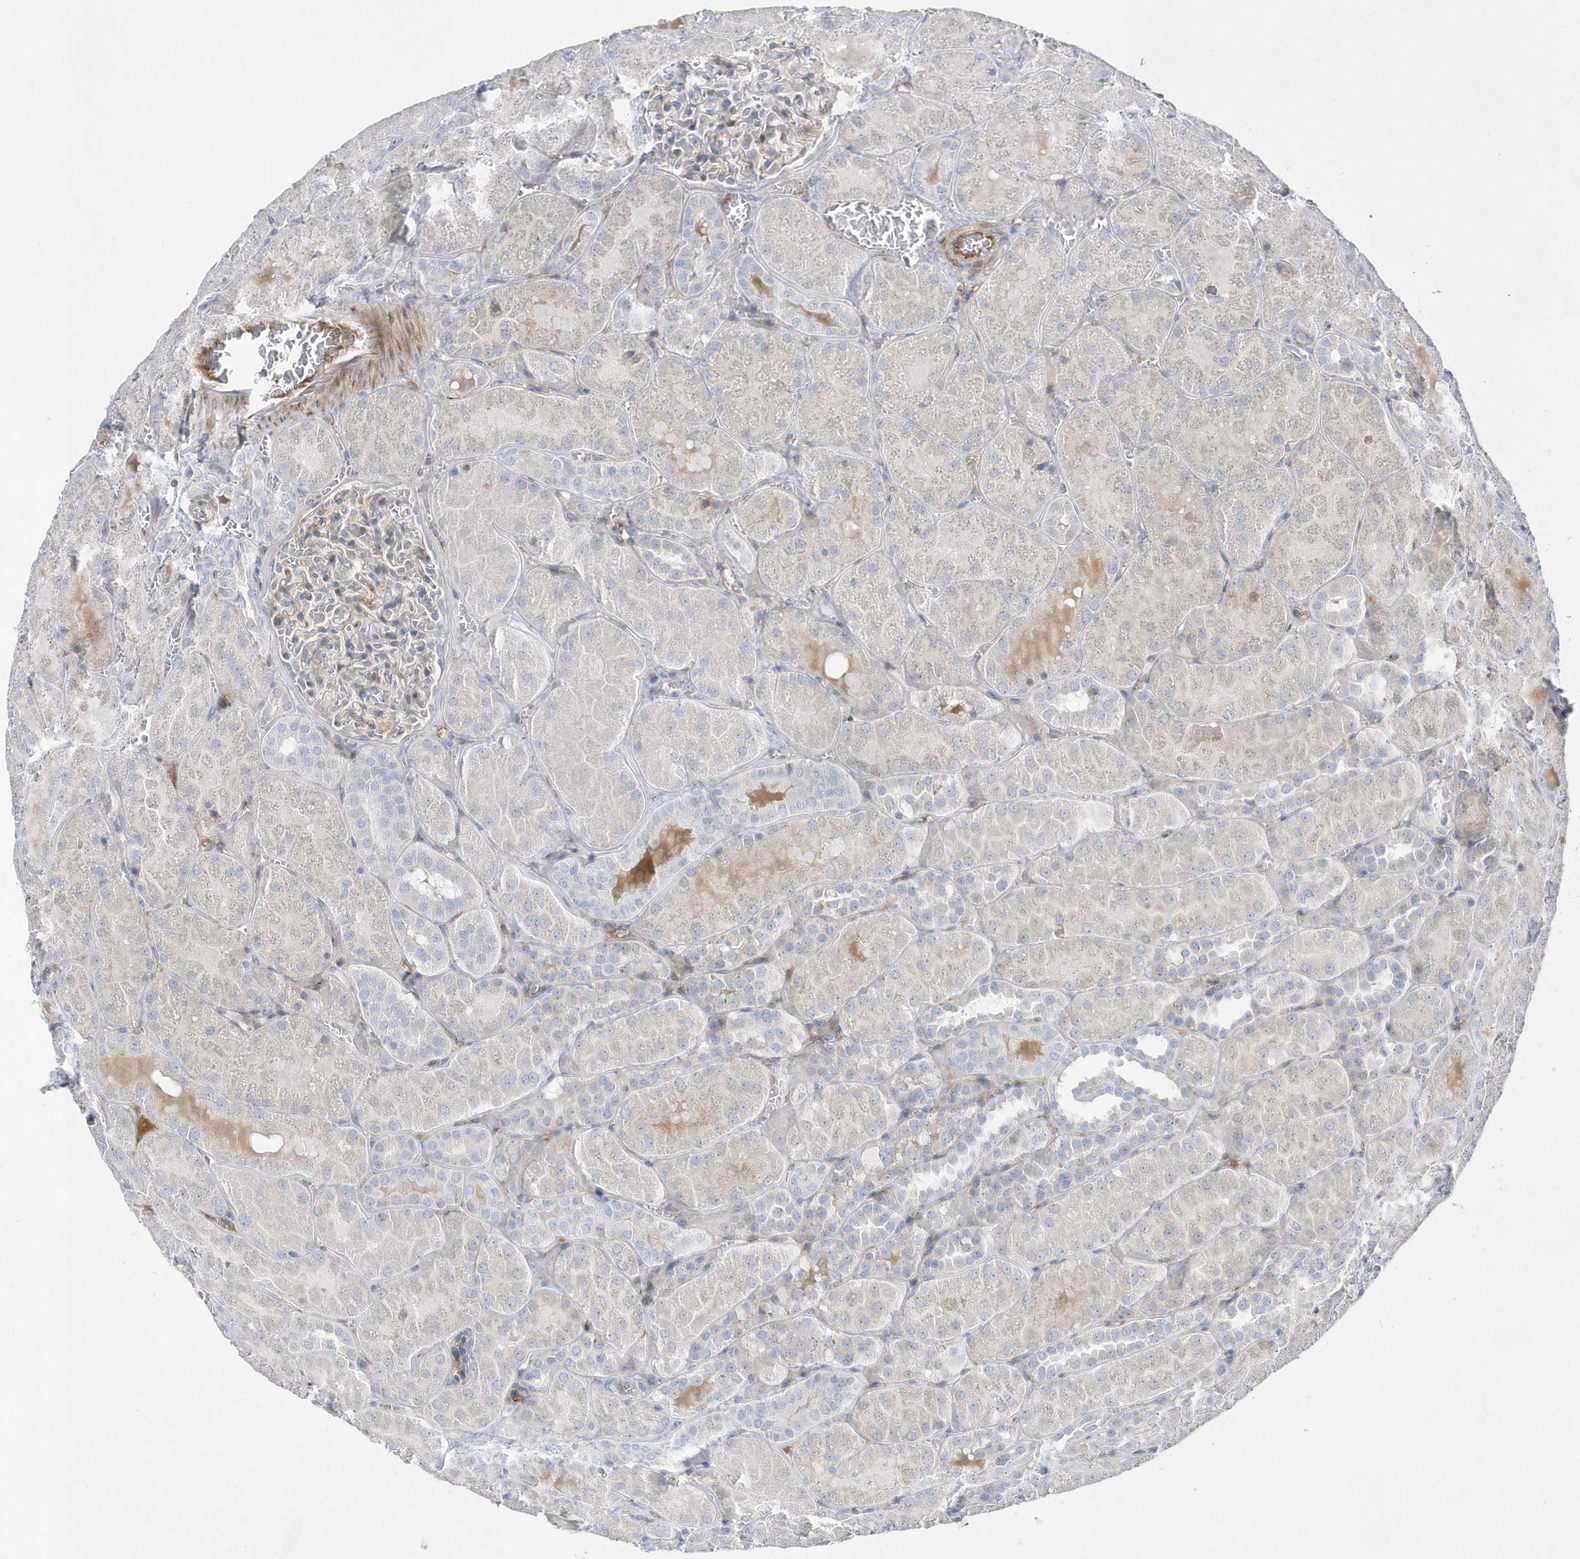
{"staining": {"intensity": "weak", "quantity": "<25%", "location": "cytoplasmic/membranous"}, "tissue": "kidney", "cell_type": "Cells in glomeruli", "image_type": "normal", "snomed": [{"axis": "morphology", "description": "Normal tissue, NOS"}, {"axis": "topography", "description": "Kidney"}], "caption": "The photomicrograph shows no staining of cells in glomeruli in benign kidney. (Stains: DAB (3,3'-diaminobenzidine) immunohistochemistry with hematoxylin counter stain, Microscopy: brightfield microscopy at high magnification).", "gene": "TMEM132B", "patient": {"sex": "male", "age": 28}}